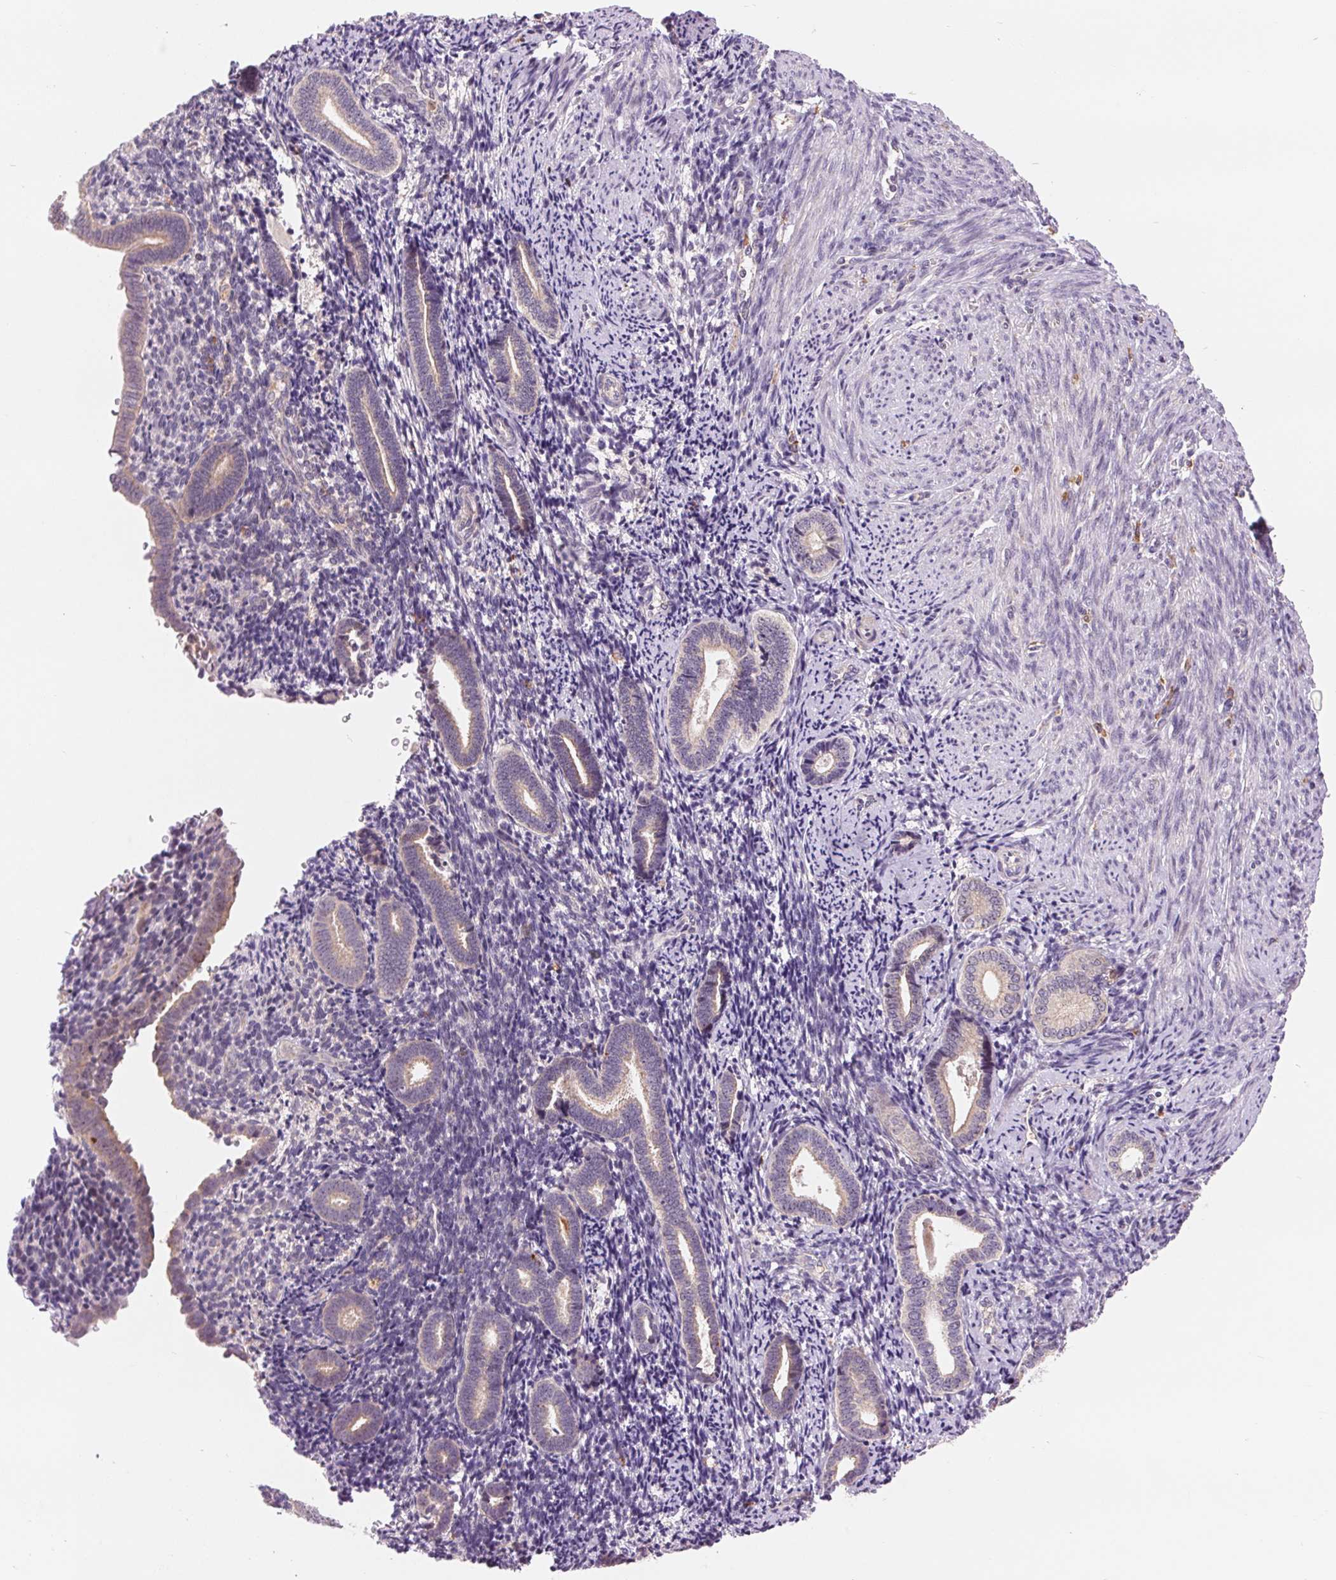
{"staining": {"intensity": "negative", "quantity": "none", "location": "none"}, "tissue": "endometrium", "cell_type": "Cells in endometrial stroma", "image_type": "normal", "snomed": [{"axis": "morphology", "description": "Normal tissue, NOS"}, {"axis": "topography", "description": "Endometrium"}], "caption": "Immunohistochemistry image of benign endometrium: human endometrium stained with DAB exhibits no significant protein positivity in cells in endometrial stroma.", "gene": "RANBP3L", "patient": {"sex": "female", "age": 57}}